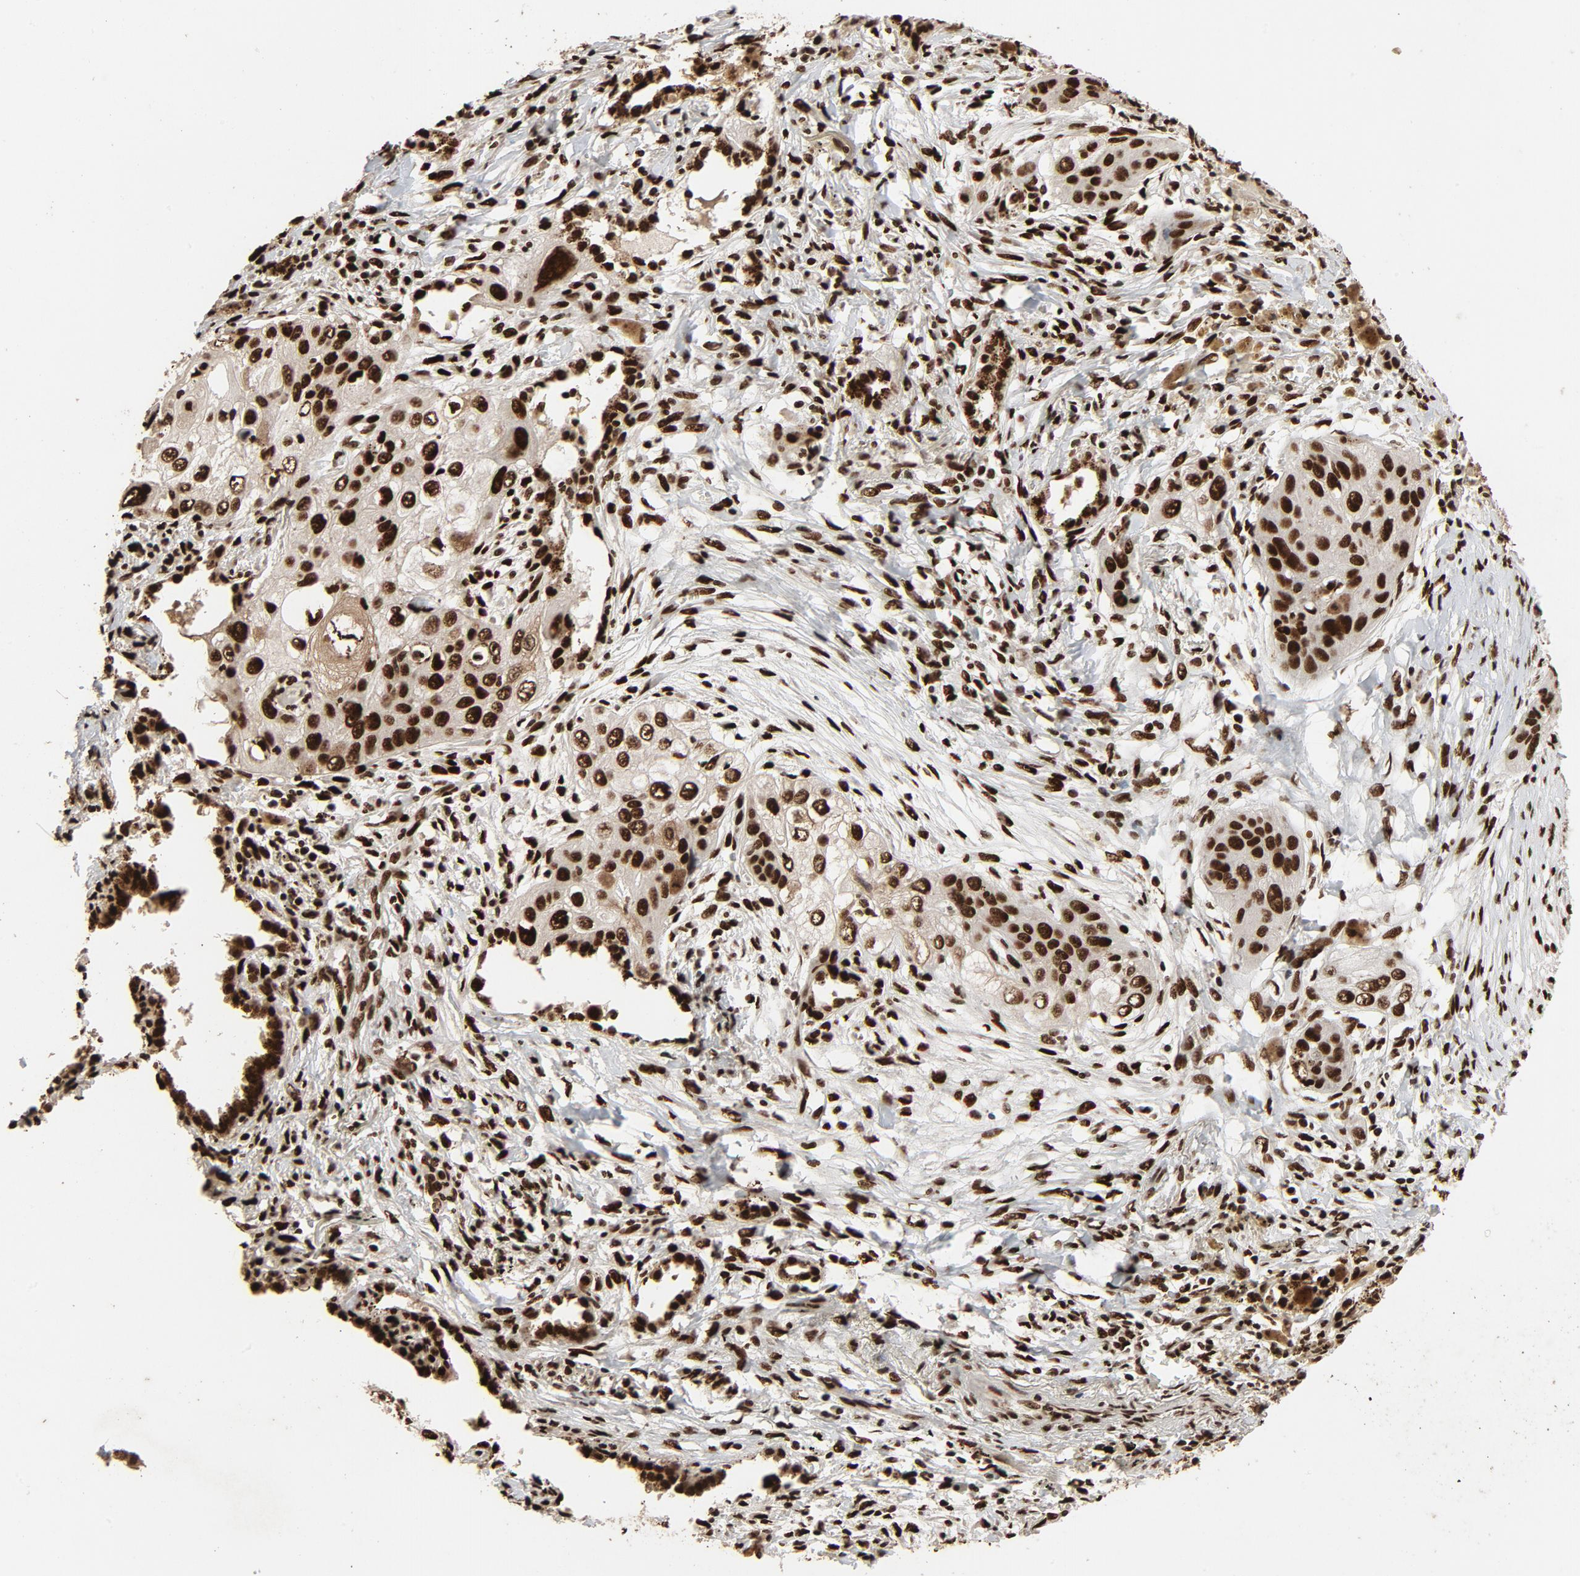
{"staining": {"intensity": "strong", "quantity": ">75%", "location": "nuclear"}, "tissue": "lung cancer", "cell_type": "Tumor cells", "image_type": "cancer", "snomed": [{"axis": "morphology", "description": "Squamous cell carcinoma, NOS"}, {"axis": "topography", "description": "Lung"}], "caption": "Immunohistochemistry (DAB) staining of lung cancer demonstrates strong nuclear protein expression in about >75% of tumor cells.", "gene": "TP53BP1", "patient": {"sex": "male", "age": 71}}